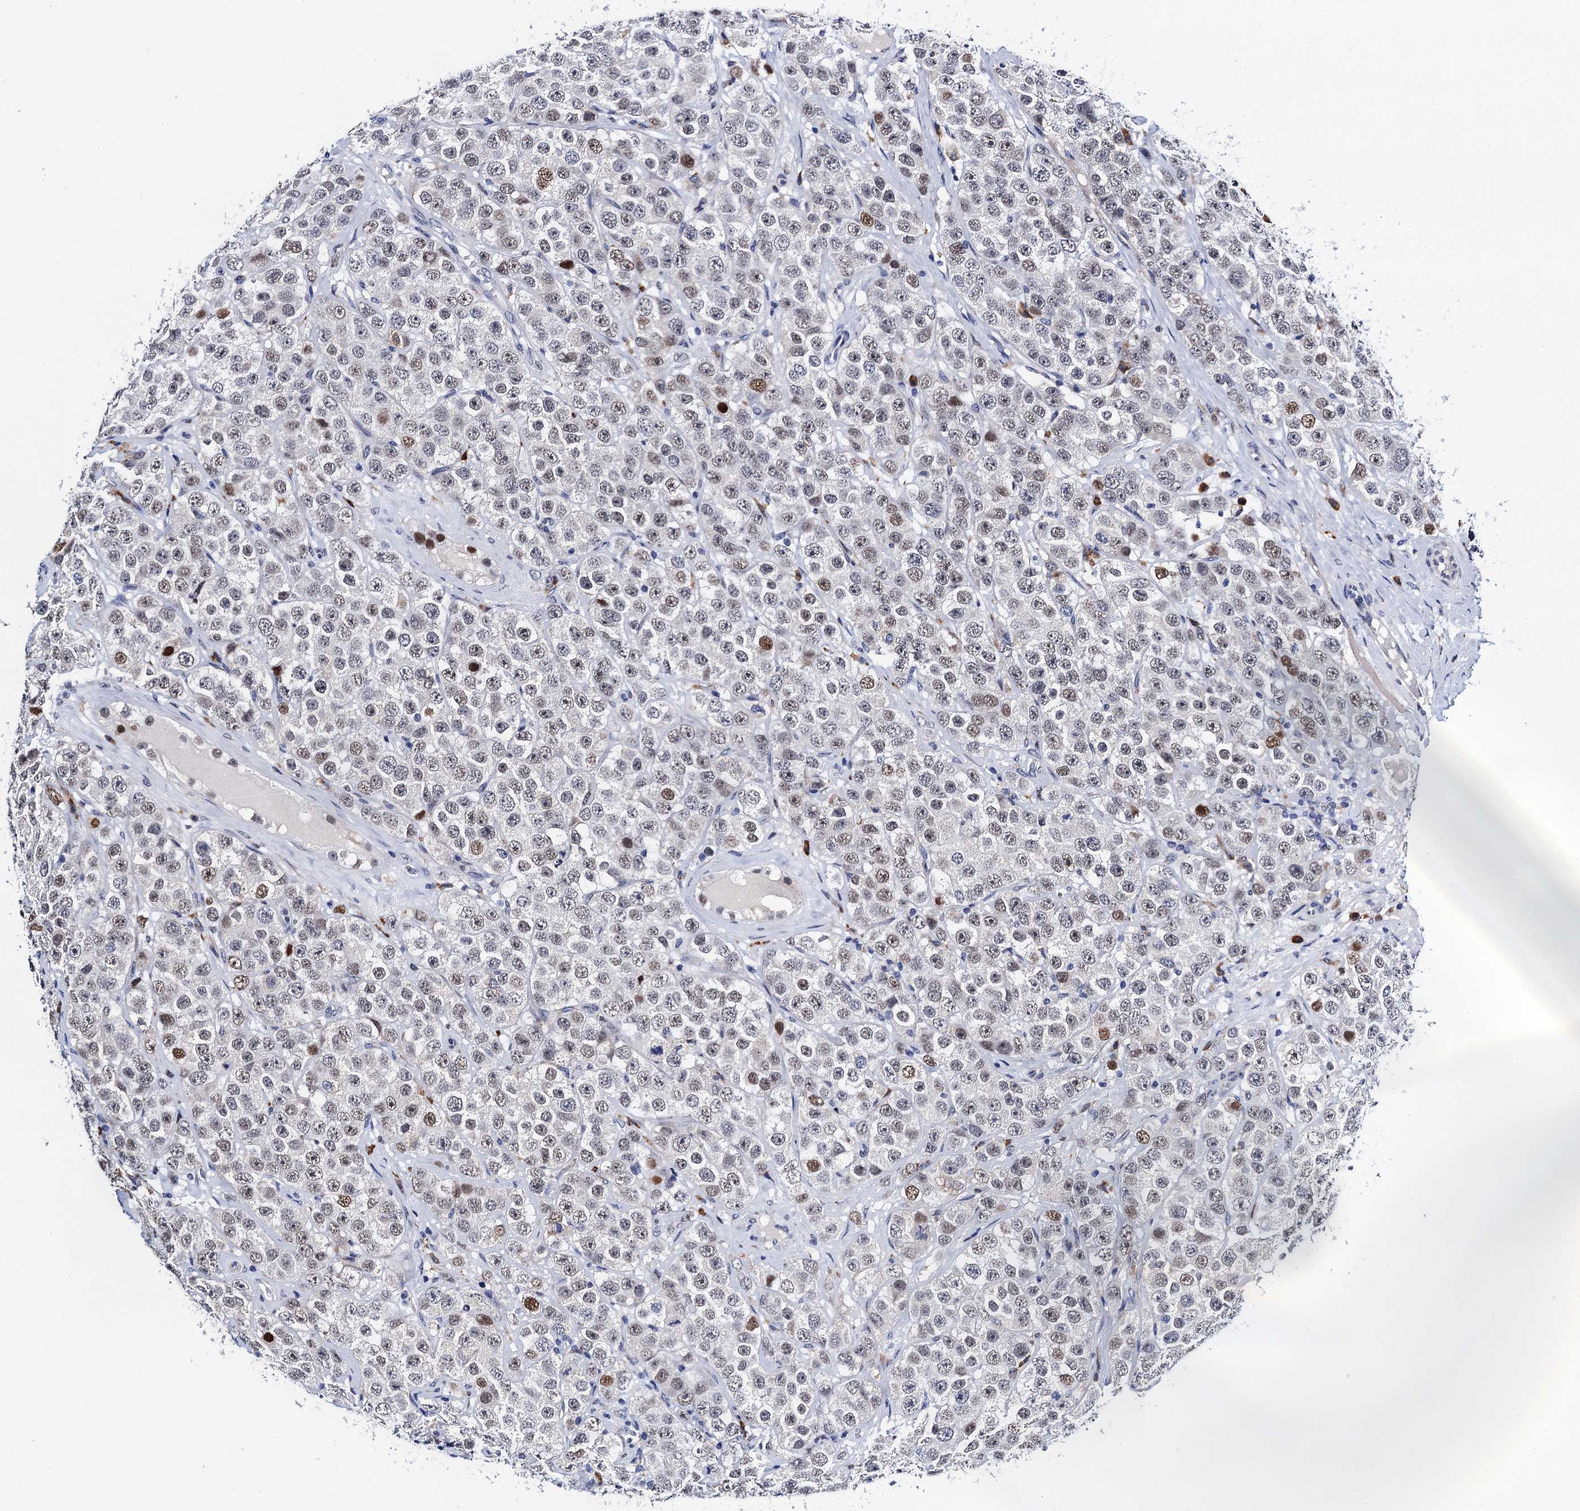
{"staining": {"intensity": "moderate", "quantity": "<25%", "location": "nuclear"}, "tissue": "testis cancer", "cell_type": "Tumor cells", "image_type": "cancer", "snomed": [{"axis": "morphology", "description": "Seminoma, NOS"}, {"axis": "topography", "description": "Testis"}], "caption": "Moderate nuclear protein positivity is present in about <25% of tumor cells in testis seminoma.", "gene": "SLC7A10", "patient": {"sex": "male", "age": 28}}